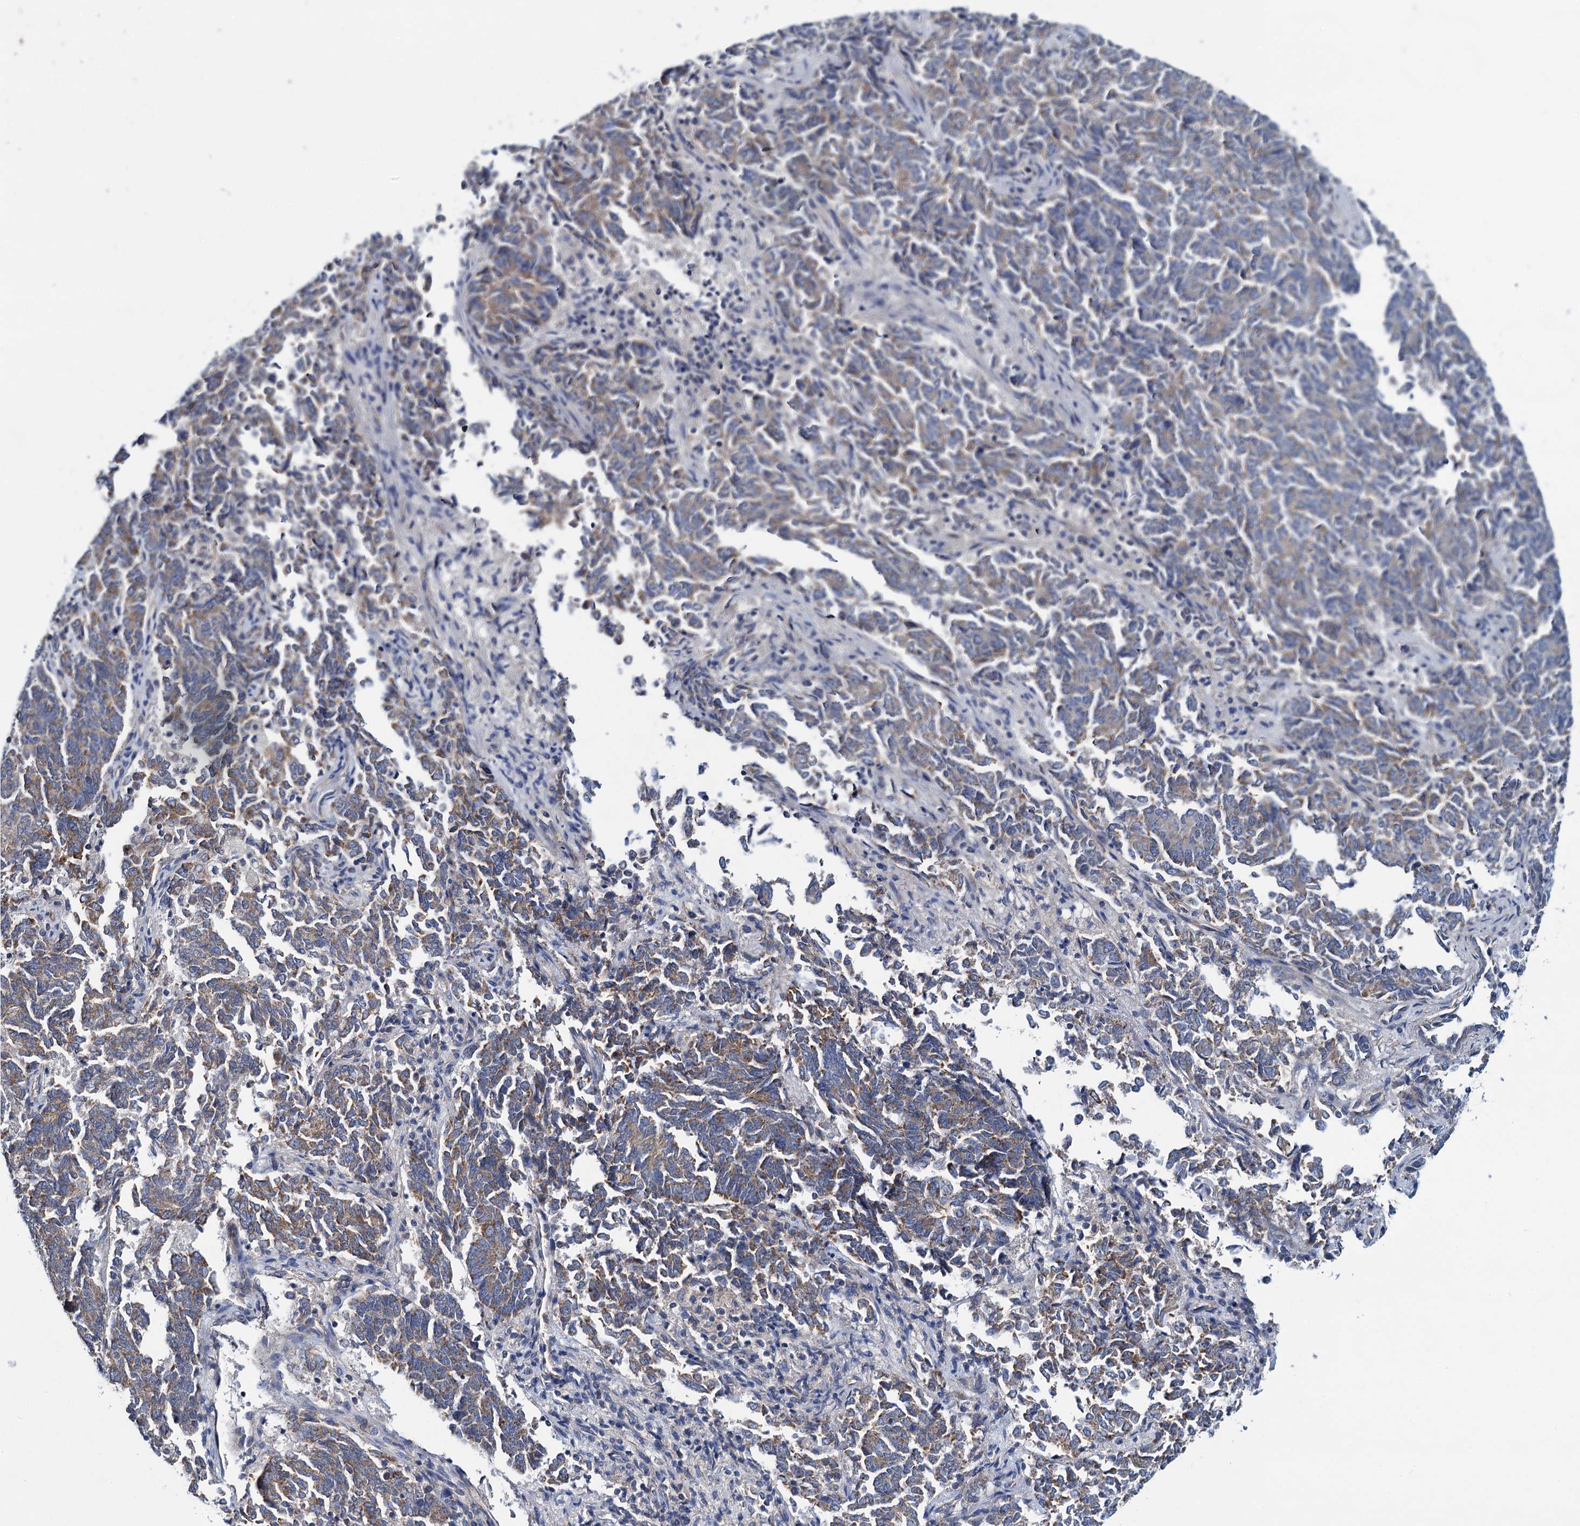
{"staining": {"intensity": "moderate", "quantity": "25%-75%", "location": "cytoplasmic/membranous"}, "tissue": "endometrial cancer", "cell_type": "Tumor cells", "image_type": "cancer", "snomed": [{"axis": "morphology", "description": "Adenocarcinoma, NOS"}, {"axis": "topography", "description": "Endometrium"}], "caption": "Endometrial cancer stained with DAB IHC shows medium levels of moderate cytoplasmic/membranous staining in about 25%-75% of tumor cells.", "gene": "CEP295", "patient": {"sex": "female", "age": 80}}